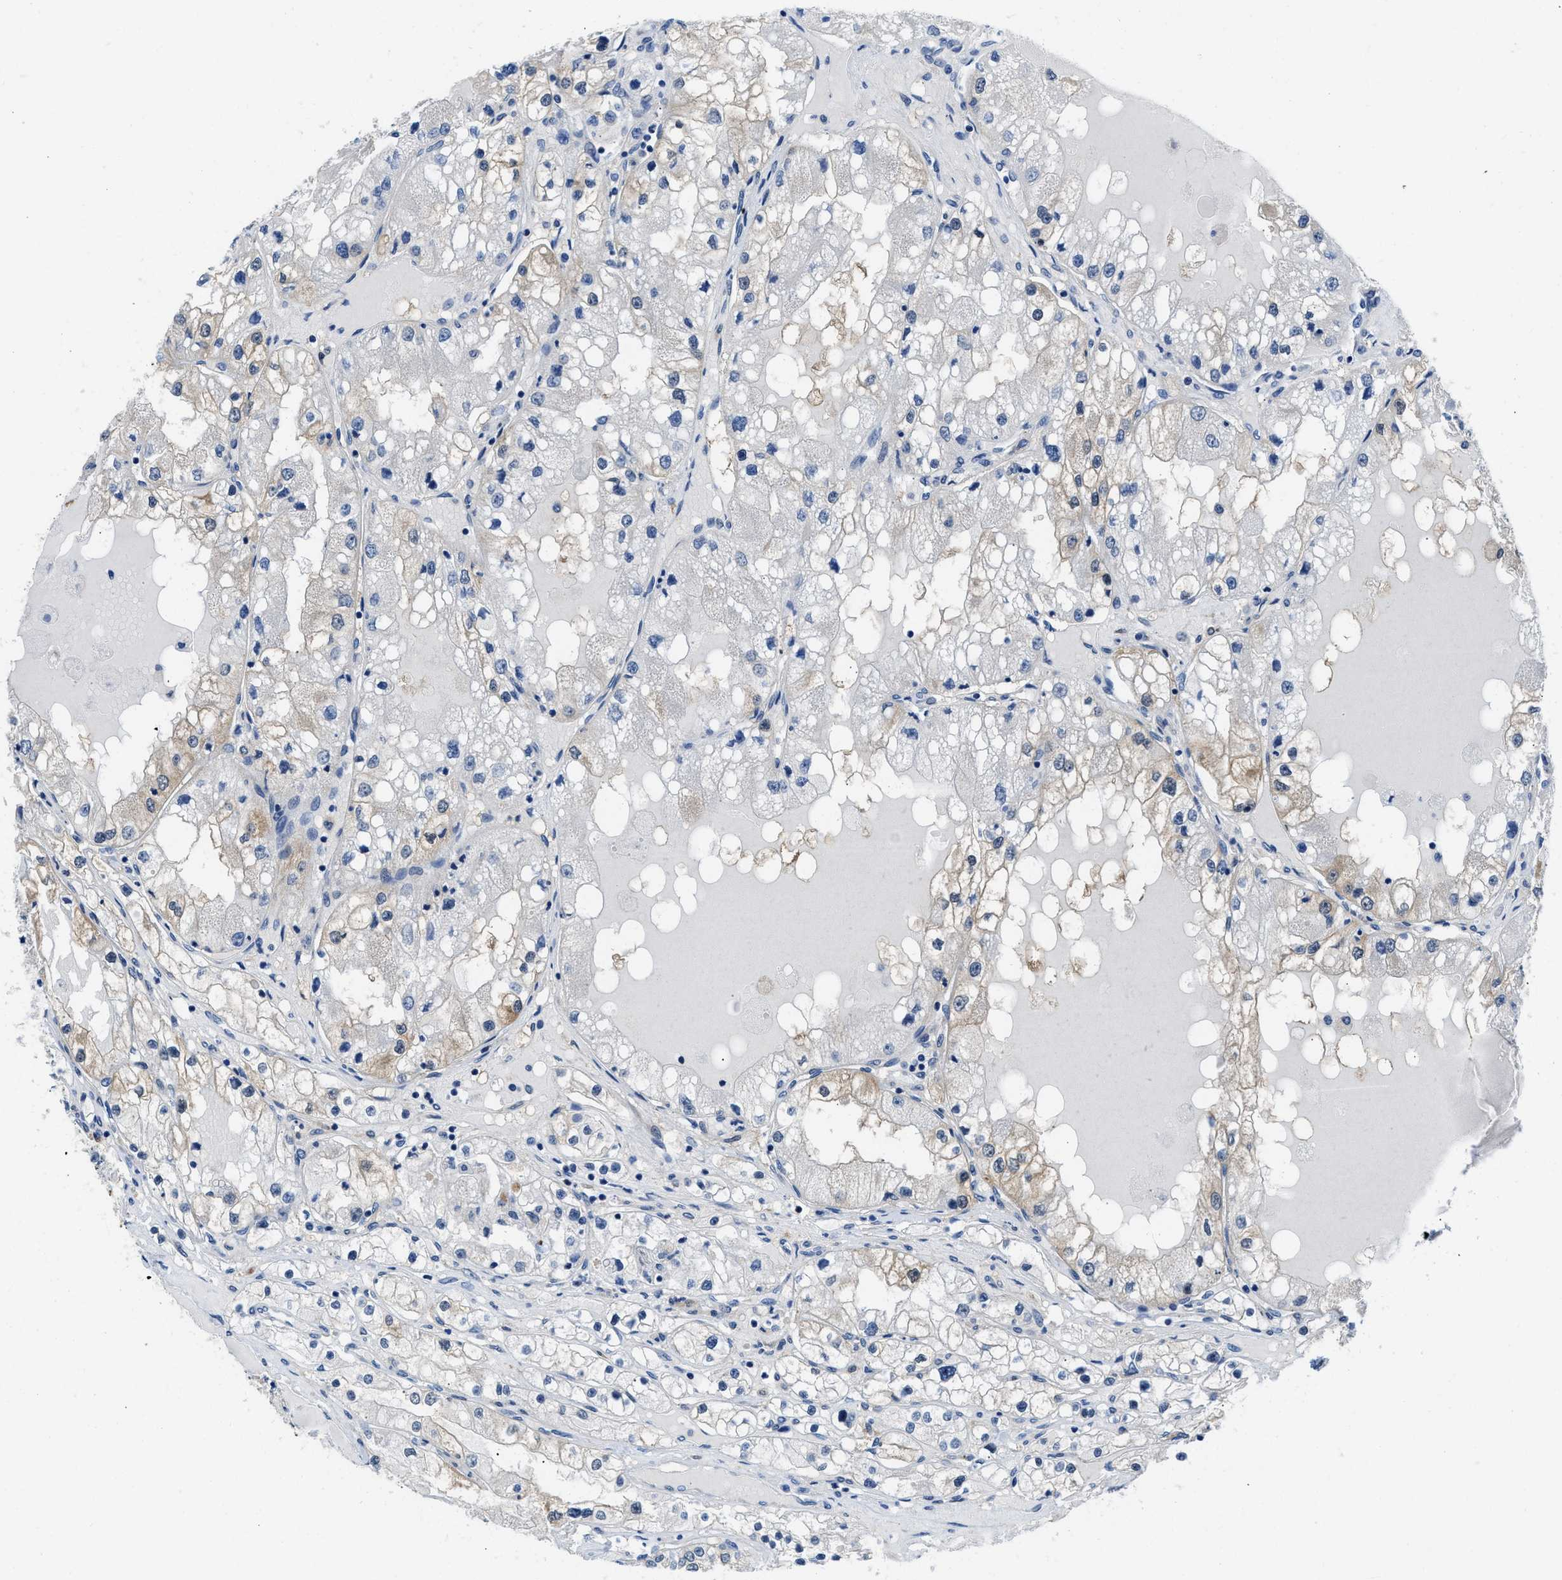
{"staining": {"intensity": "weak", "quantity": "<25%", "location": "cytoplasmic/membranous"}, "tissue": "renal cancer", "cell_type": "Tumor cells", "image_type": "cancer", "snomed": [{"axis": "morphology", "description": "Adenocarcinoma, NOS"}, {"axis": "topography", "description": "Kidney"}], "caption": "Renal cancer was stained to show a protein in brown. There is no significant positivity in tumor cells. The staining was performed using DAB (3,3'-diaminobenzidine) to visualize the protein expression in brown, while the nuclei were stained in blue with hematoxylin (Magnification: 20x).", "gene": "CBR1", "patient": {"sex": "male", "age": 68}}